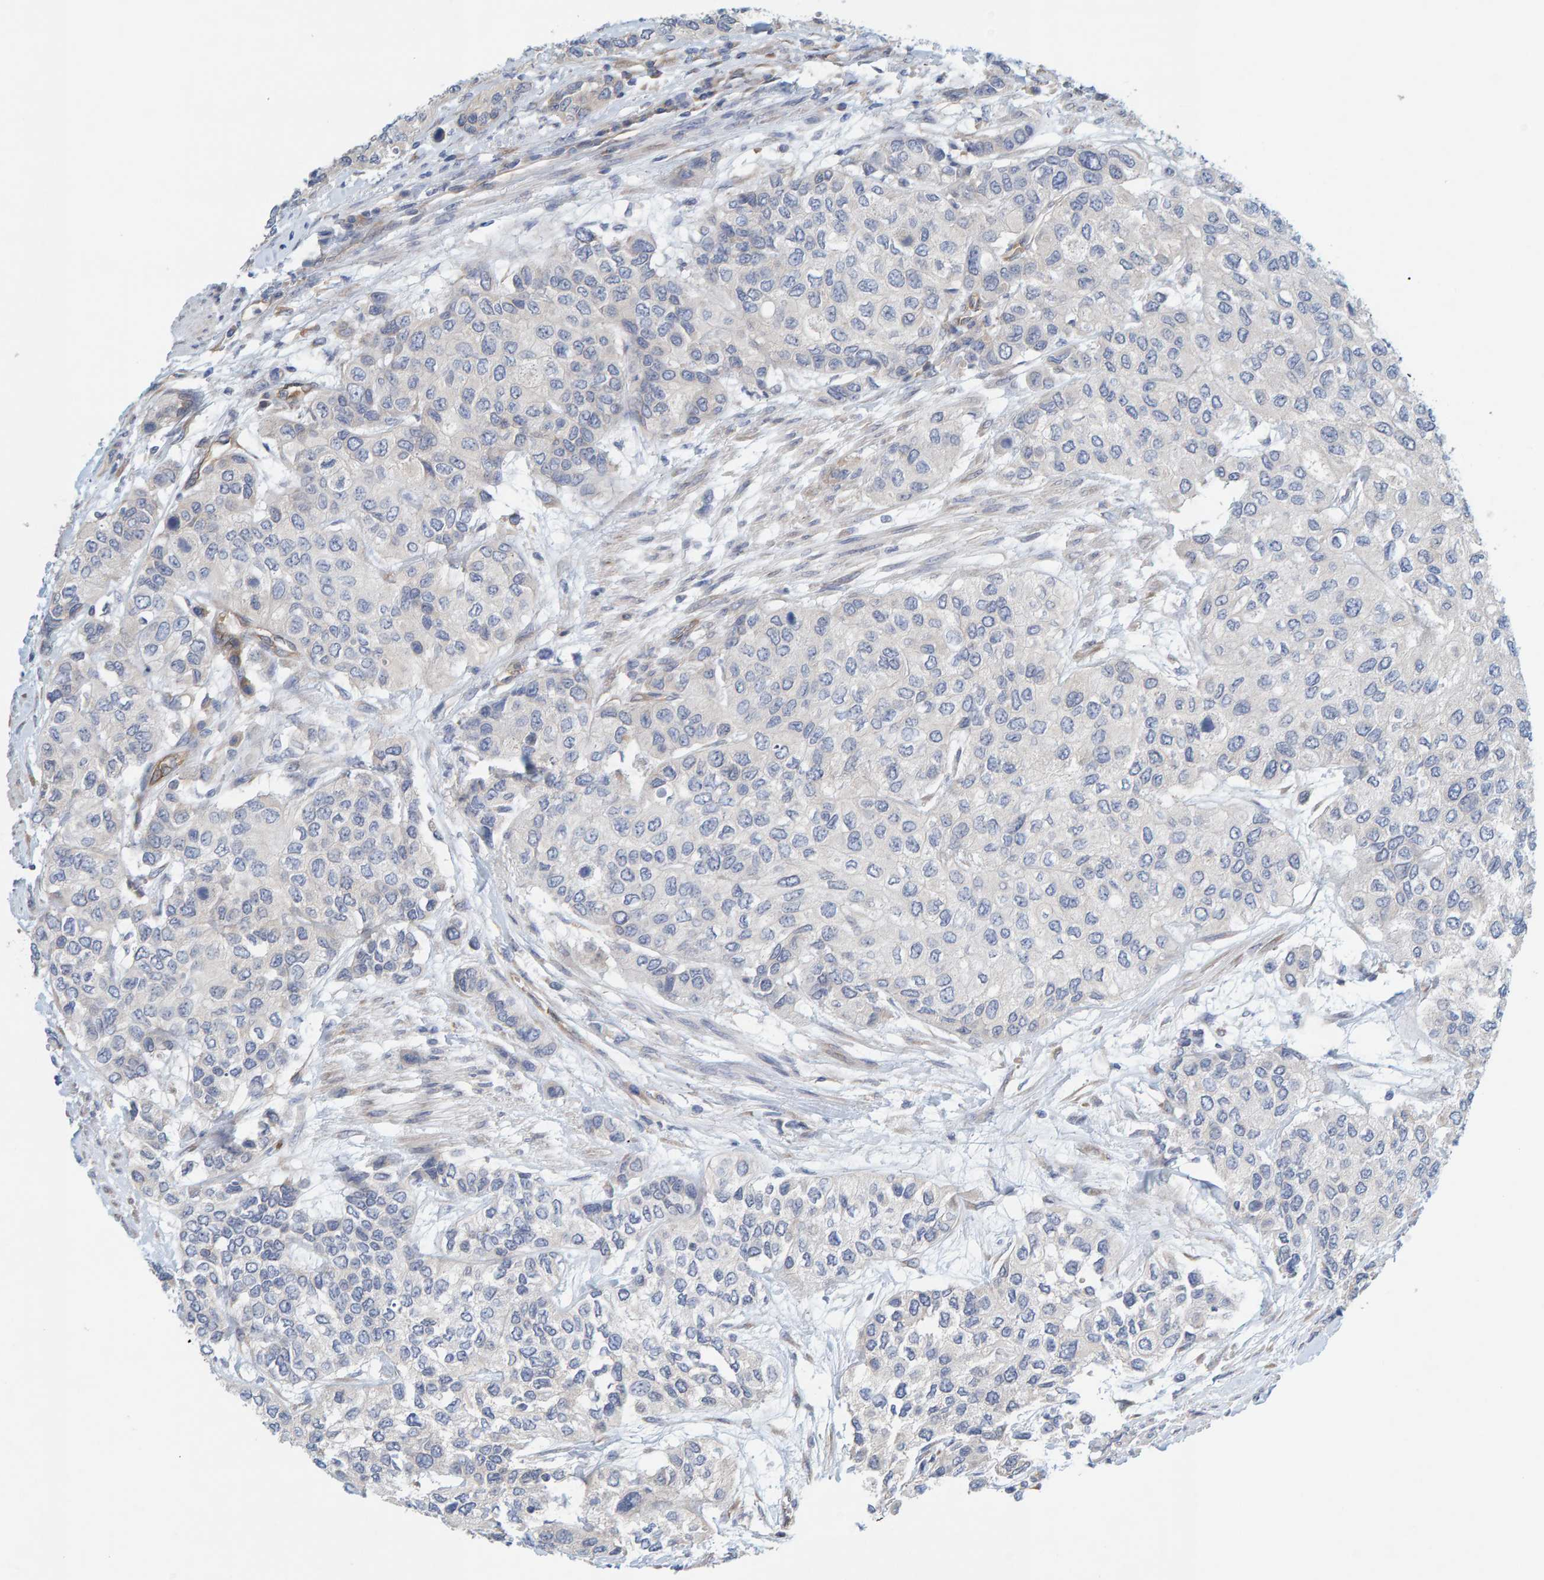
{"staining": {"intensity": "negative", "quantity": "none", "location": "none"}, "tissue": "urothelial cancer", "cell_type": "Tumor cells", "image_type": "cancer", "snomed": [{"axis": "morphology", "description": "Urothelial carcinoma, High grade"}, {"axis": "topography", "description": "Urinary bladder"}], "caption": "IHC micrograph of neoplastic tissue: urothelial carcinoma (high-grade) stained with DAB demonstrates no significant protein expression in tumor cells.", "gene": "PRKD2", "patient": {"sex": "female", "age": 56}}